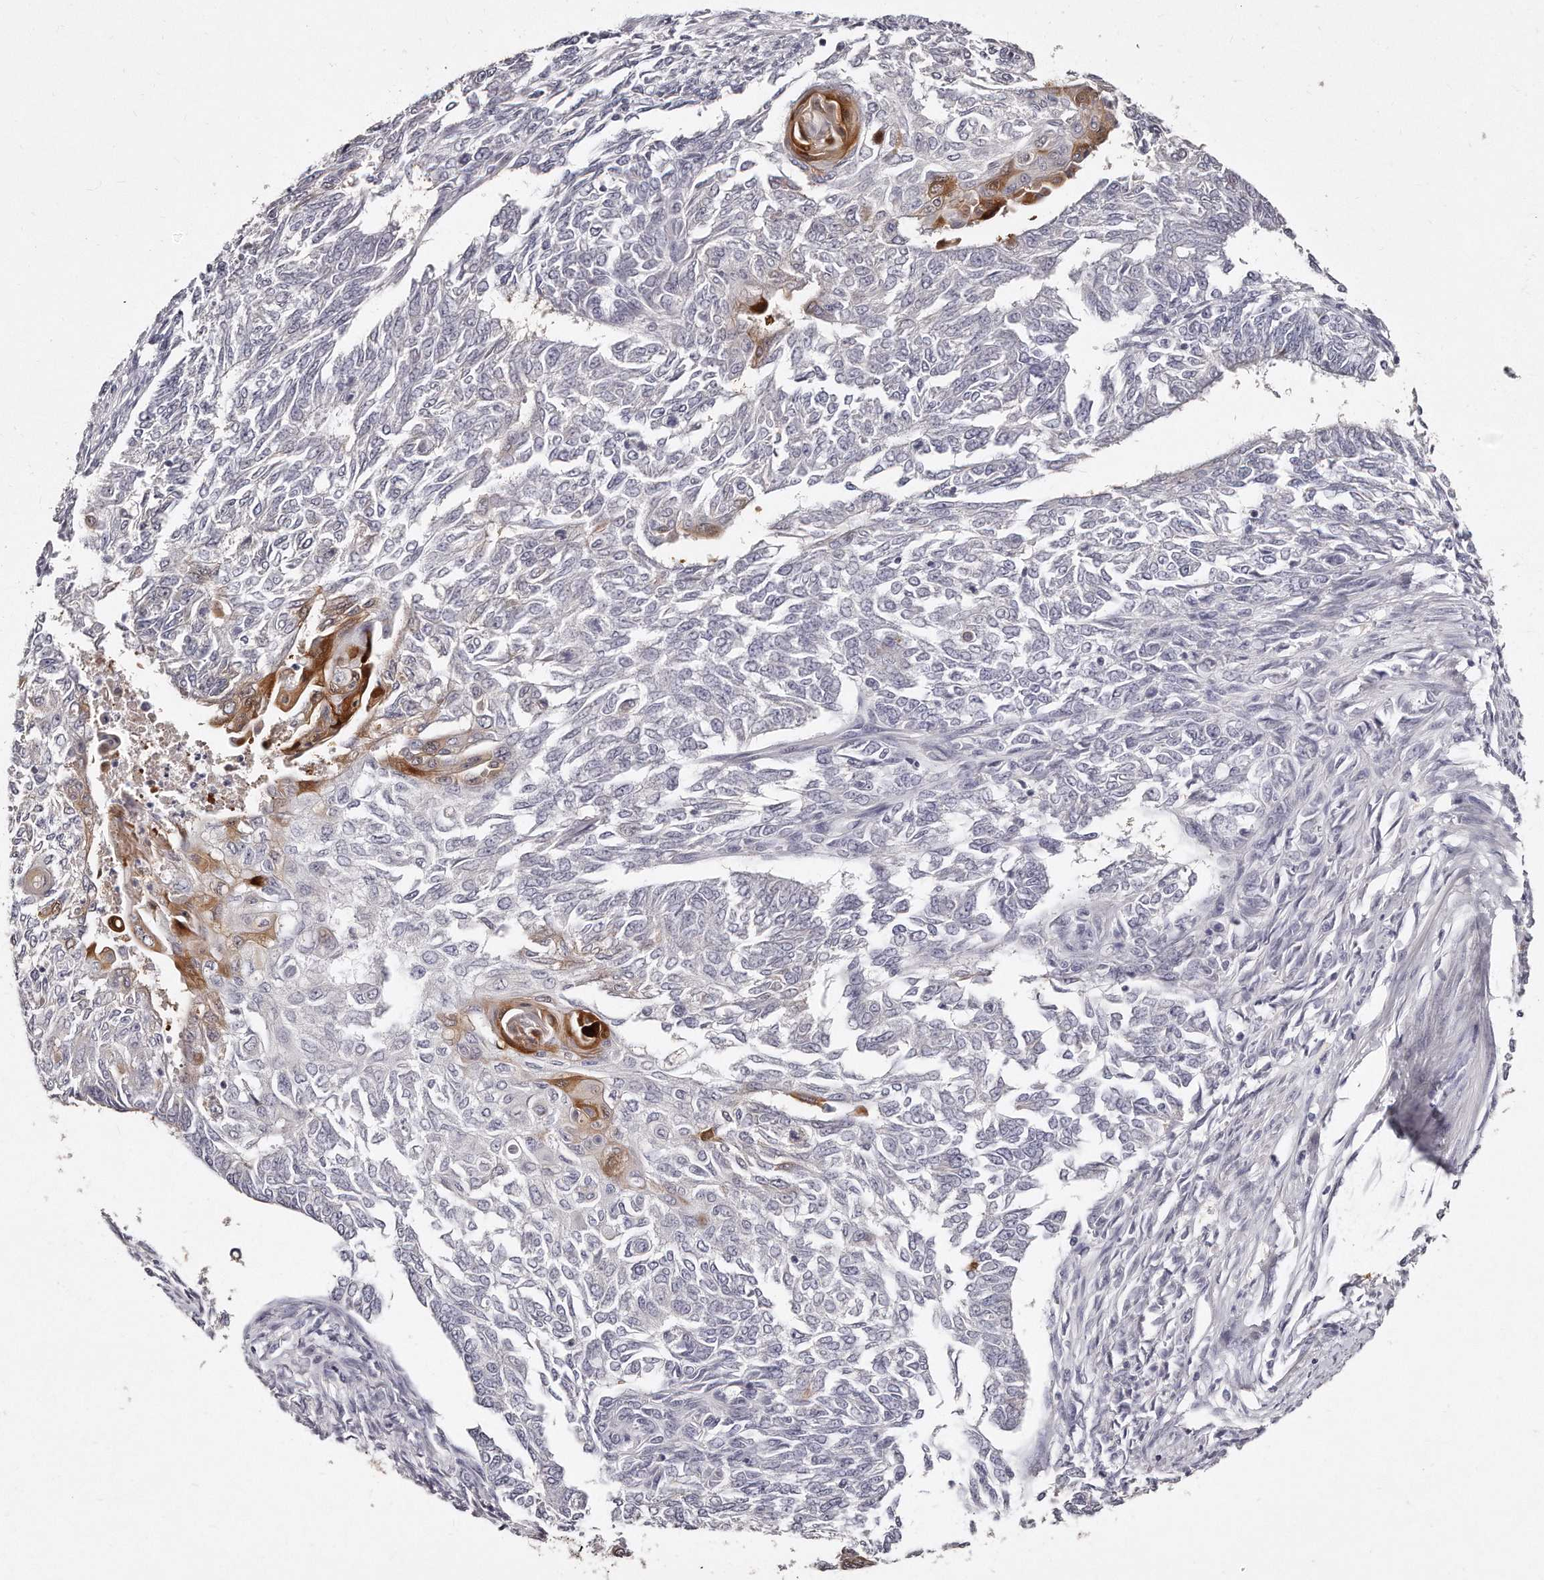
{"staining": {"intensity": "moderate", "quantity": "<25%", "location": "cytoplasmic/membranous"}, "tissue": "endometrial cancer", "cell_type": "Tumor cells", "image_type": "cancer", "snomed": [{"axis": "morphology", "description": "Adenocarcinoma, NOS"}, {"axis": "topography", "description": "Endometrium"}], "caption": "Brown immunohistochemical staining in endometrial cancer (adenocarcinoma) shows moderate cytoplasmic/membranous positivity in approximately <25% of tumor cells. (IHC, brightfield microscopy, high magnification).", "gene": "GDA", "patient": {"sex": "female", "age": 32}}